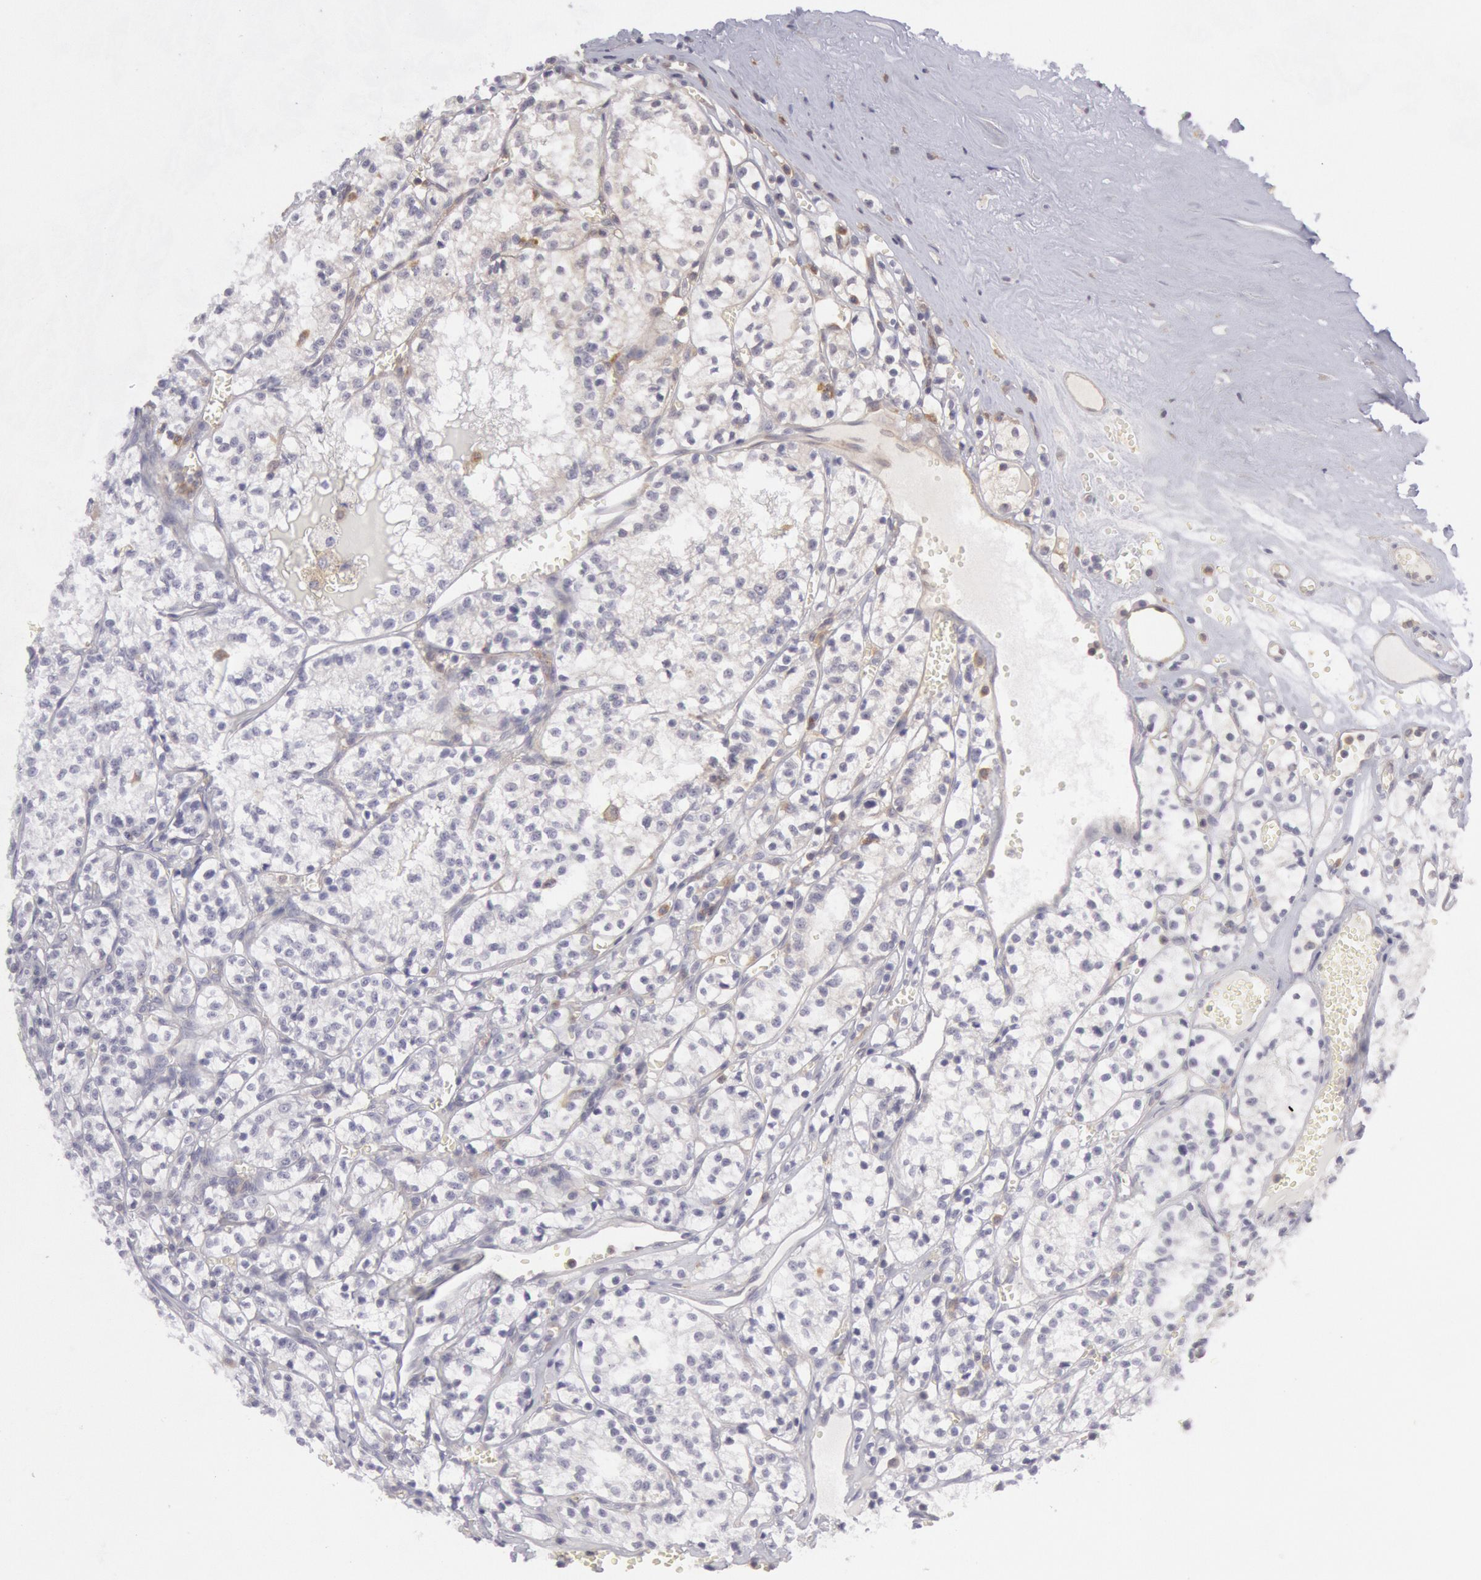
{"staining": {"intensity": "negative", "quantity": "none", "location": "none"}, "tissue": "renal cancer", "cell_type": "Tumor cells", "image_type": "cancer", "snomed": [{"axis": "morphology", "description": "Adenocarcinoma, NOS"}, {"axis": "topography", "description": "Kidney"}], "caption": "Immunohistochemistry (IHC) image of human renal cancer (adenocarcinoma) stained for a protein (brown), which demonstrates no expression in tumor cells. Brightfield microscopy of immunohistochemistry stained with DAB (3,3'-diaminobenzidine) (brown) and hematoxylin (blue), captured at high magnification.", "gene": "IKBKB", "patient": {"sex": "male", "age": 61}}